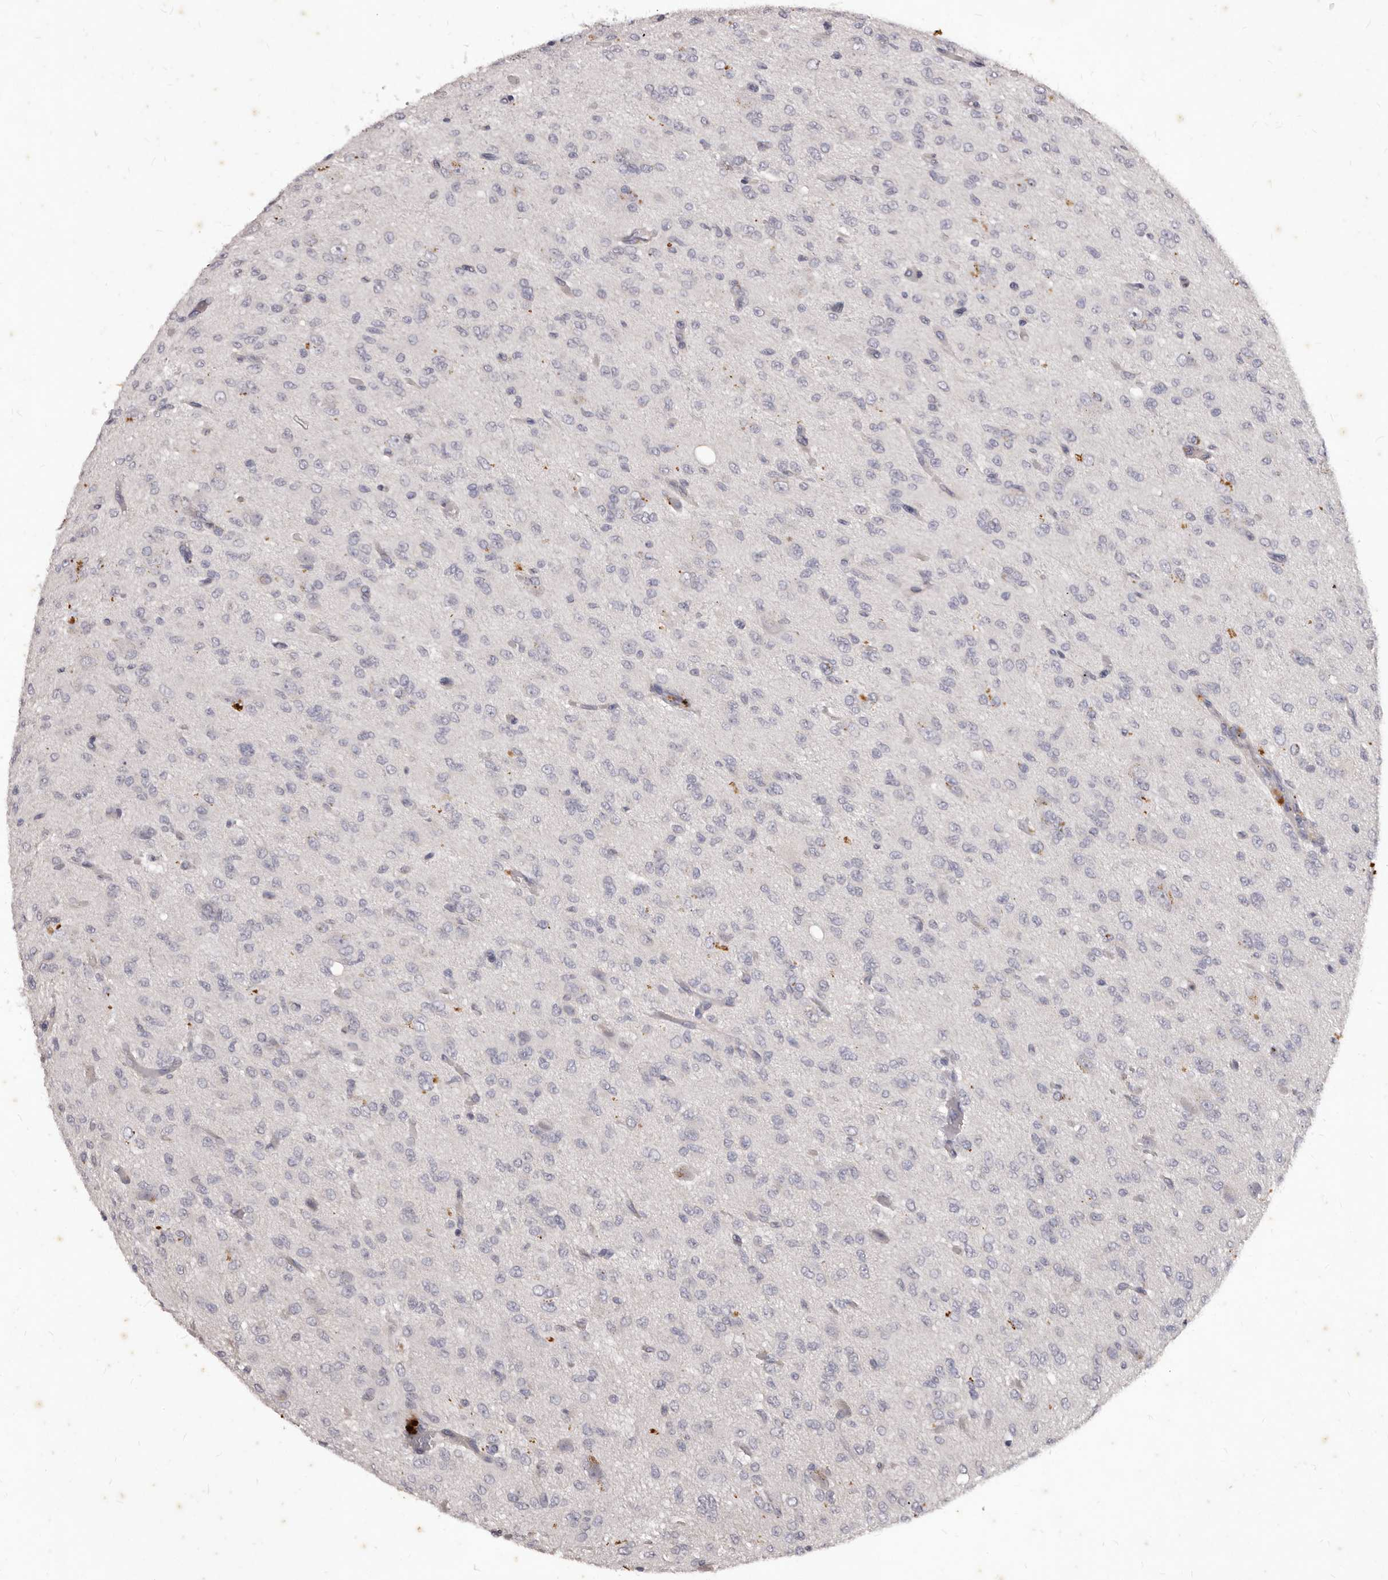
{"staining": {"intensity": "negative", "quantity": "none", "location": "none"}, "tissue": "glioma", "cell_type": "Tumor cells", "image_type": "cancer", "snomed": [{"axis": "morphology", "description": "Glioma, malignant, High grade"}, {"axis": "topography", "description": "Brain"}], "caption": "This is an immunohistochemistry photomicrograph of high-grade glioma (malignant). There is no positivity in tumor cells.", "gene": "GPRC5C", "patient": {"sex": "female", "age": 59}}